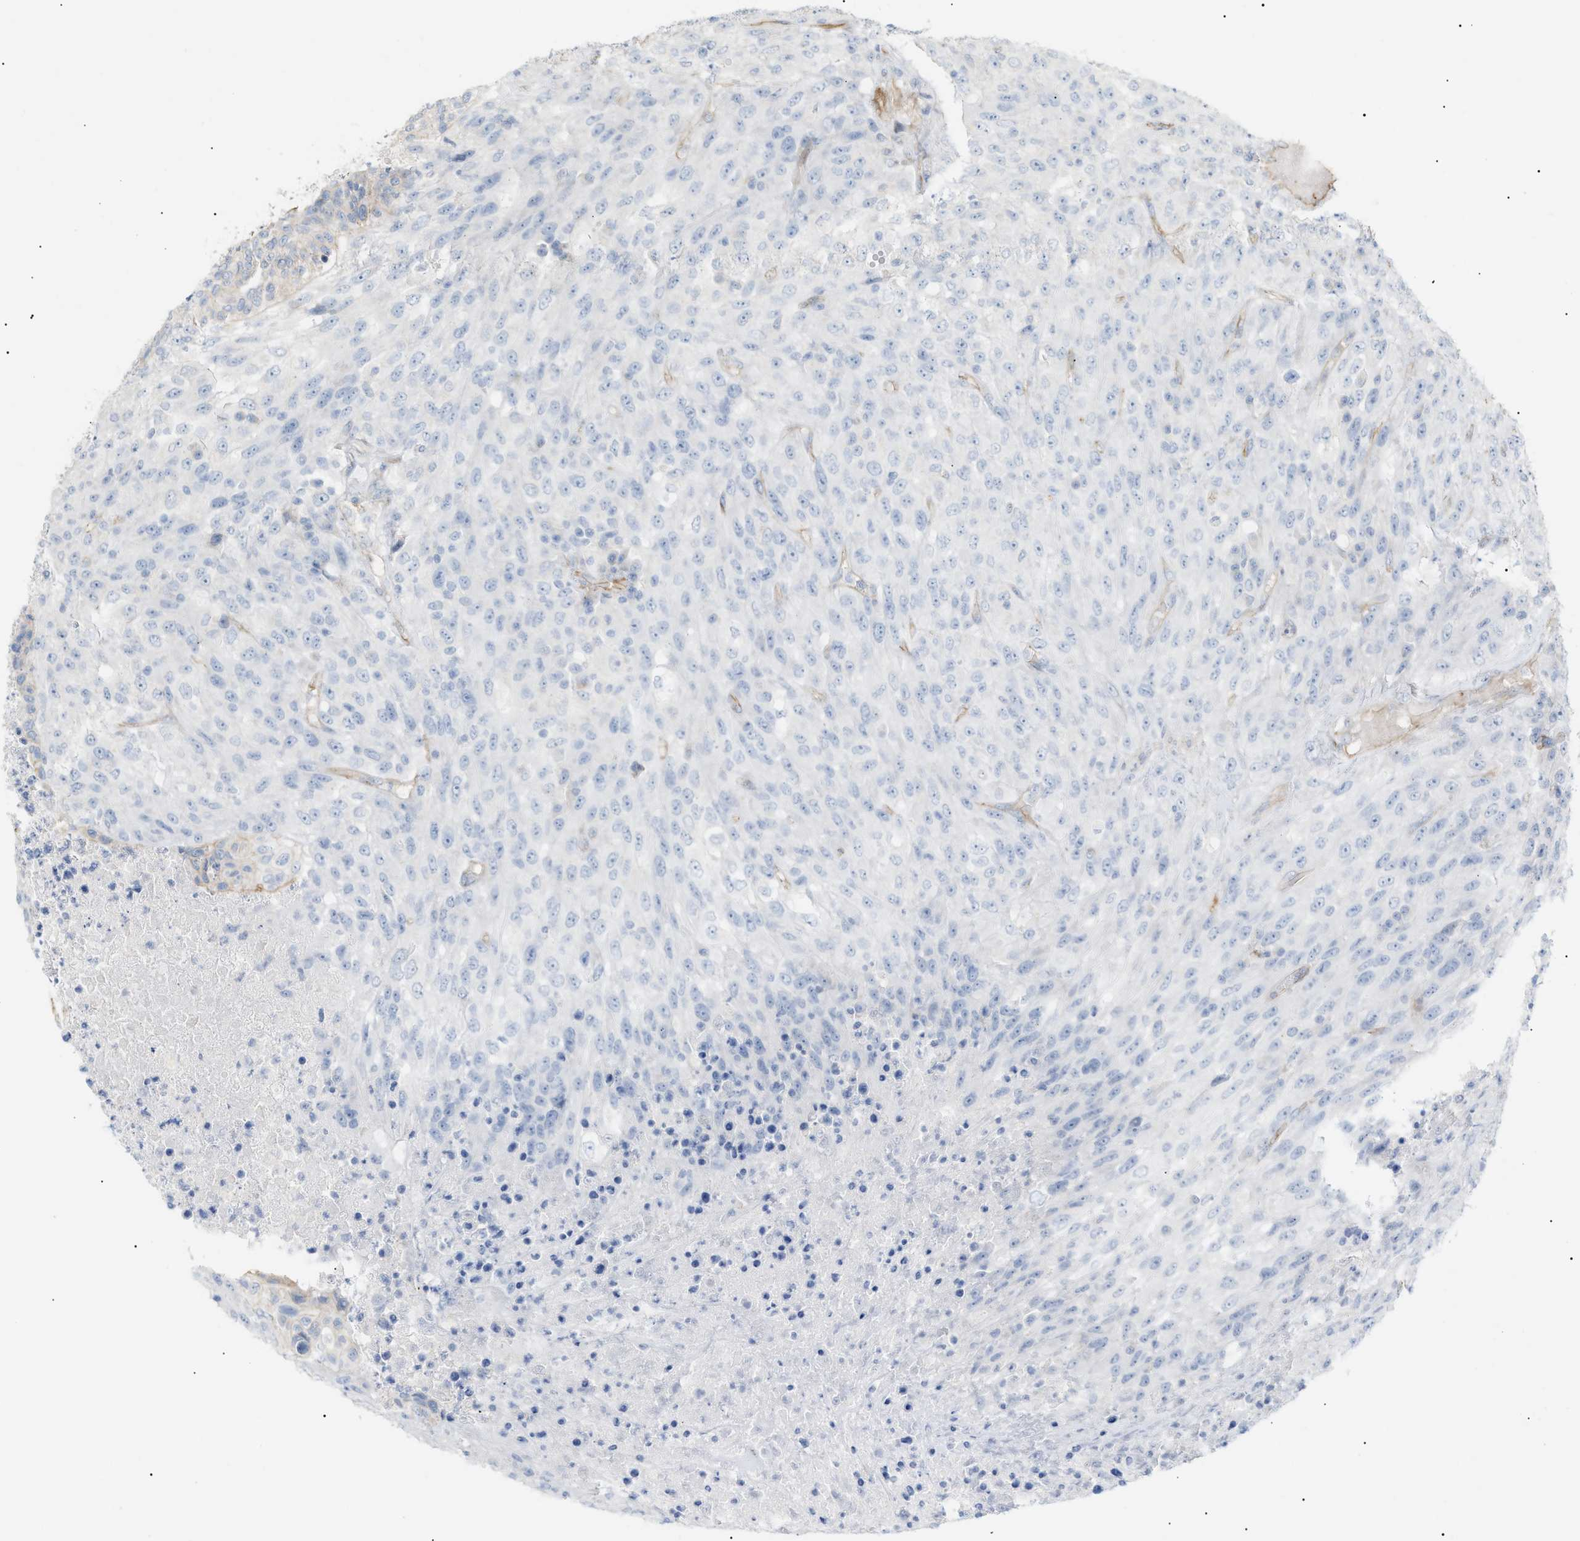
{"staining": {"intensity": "negative", "quantity": "none", "location": "none"}, "tissue": "urothelial cancer", "cell_type": "Tumor cells", "image_type": "cancer", "snomed": [{"axis": "morphology", "description": "Urothelial carcinoma, High grade"}, {"axis": "topography", "description": "Urinary bladder"}], "caption": "Immunohistochemical staining of human urothelial cancer displays no significant expression in tumor cells. (Brightfield microscopy of DAB immunohistochemistry (IHC) at high magnification).", "gene": "ZFHX2", "patient": {"sex": "male", "age": 66}}